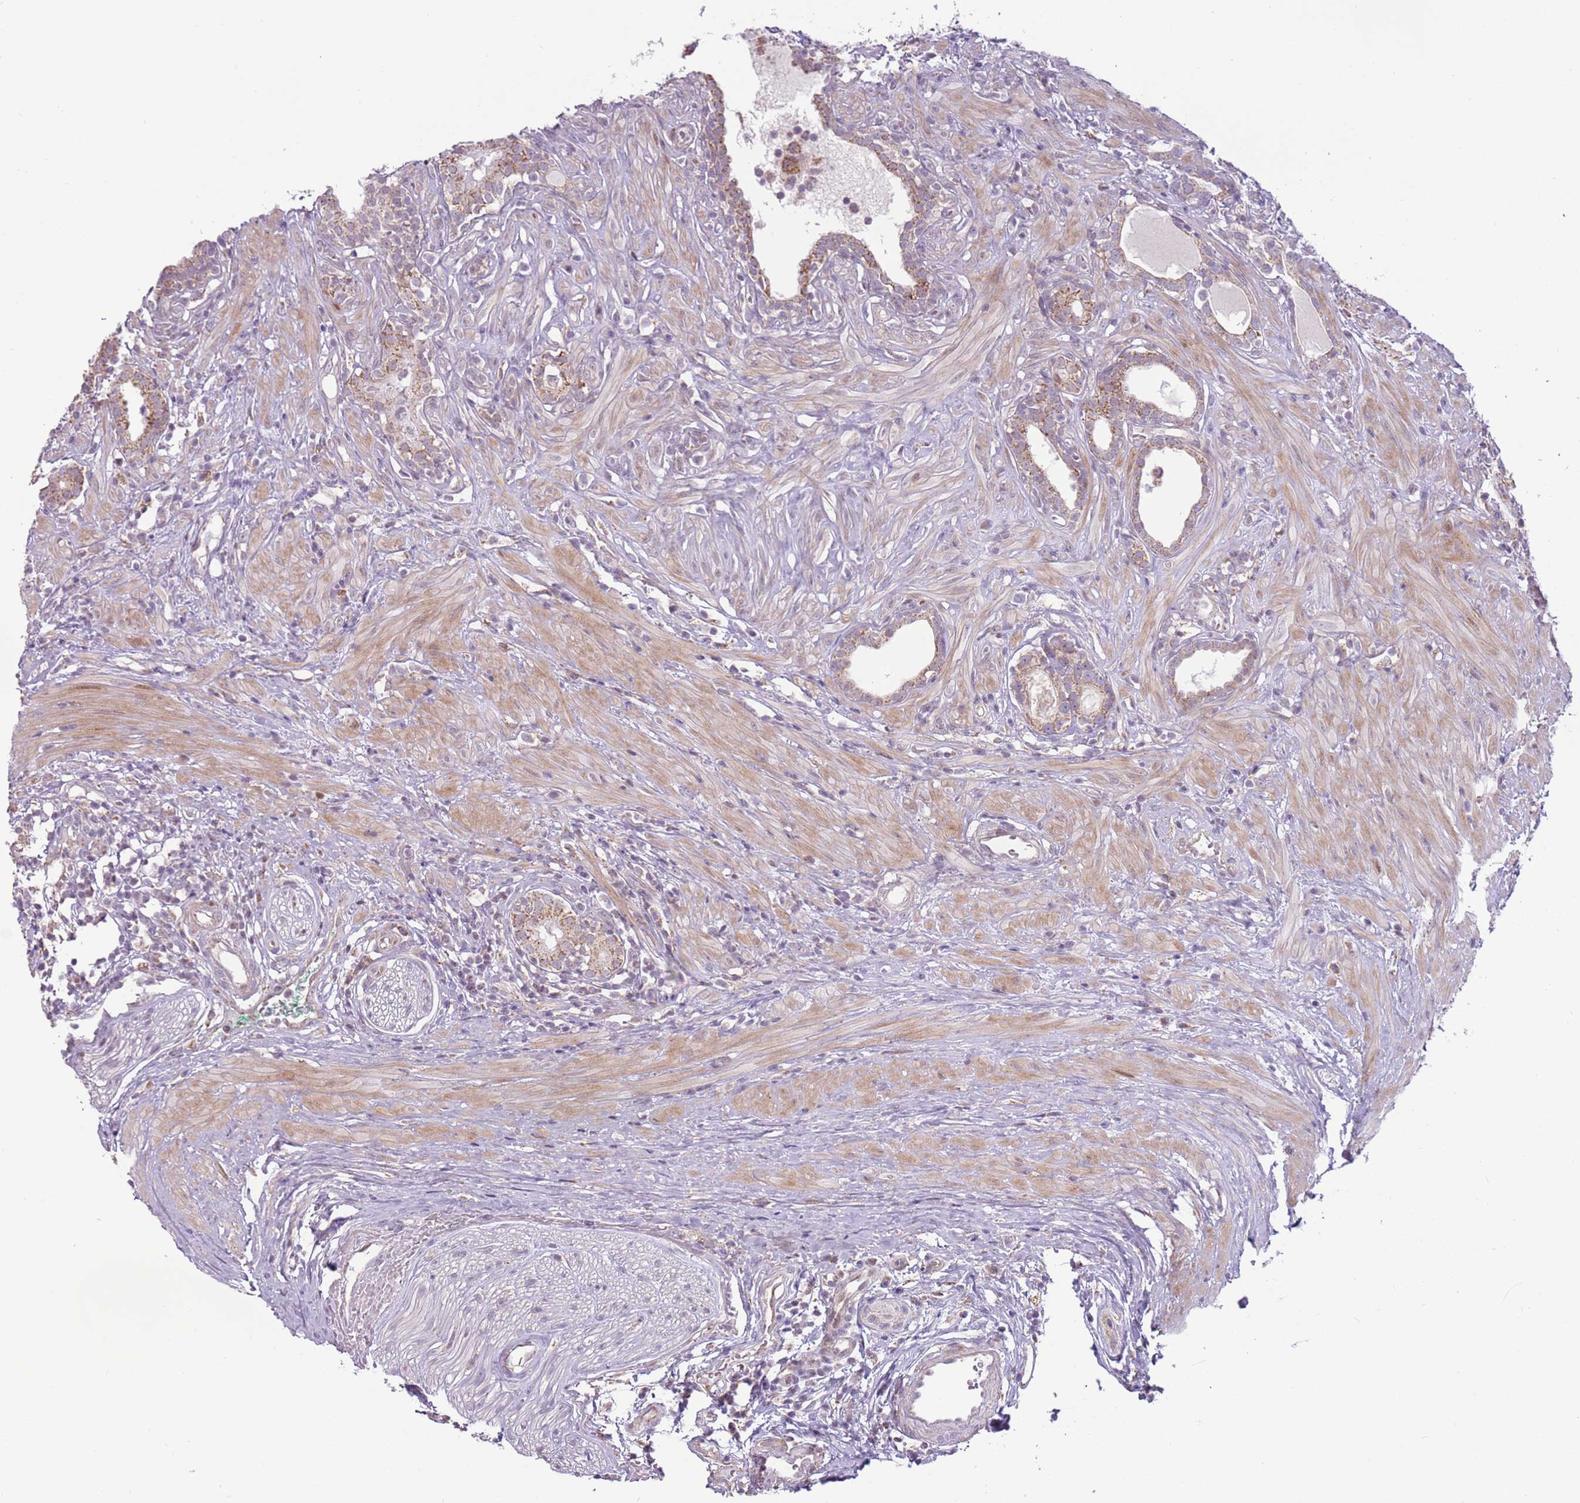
{"staining": {"intensity": "moderate", "quantity": "25%-75%", "location": "cytoplasmic/membranous"}, "tissue": "prostate cancer", "cell_type": "Tumor cells", "image_type": "cancer", "snomed": [{"axis": "morphology", "description": "Adenocarcinoma, High grade"}, {"axis": "topography", "description": "Prostate"}], "caption": "The photomicrograph displays staining of high-grade adenocarcinoma (prostate), revealing moderate cytoplasmic/membranous protein positivity (brown color) within tumor cells.", "gene": "MLLT11", "patient": {"sex": "male", "age": 67}}